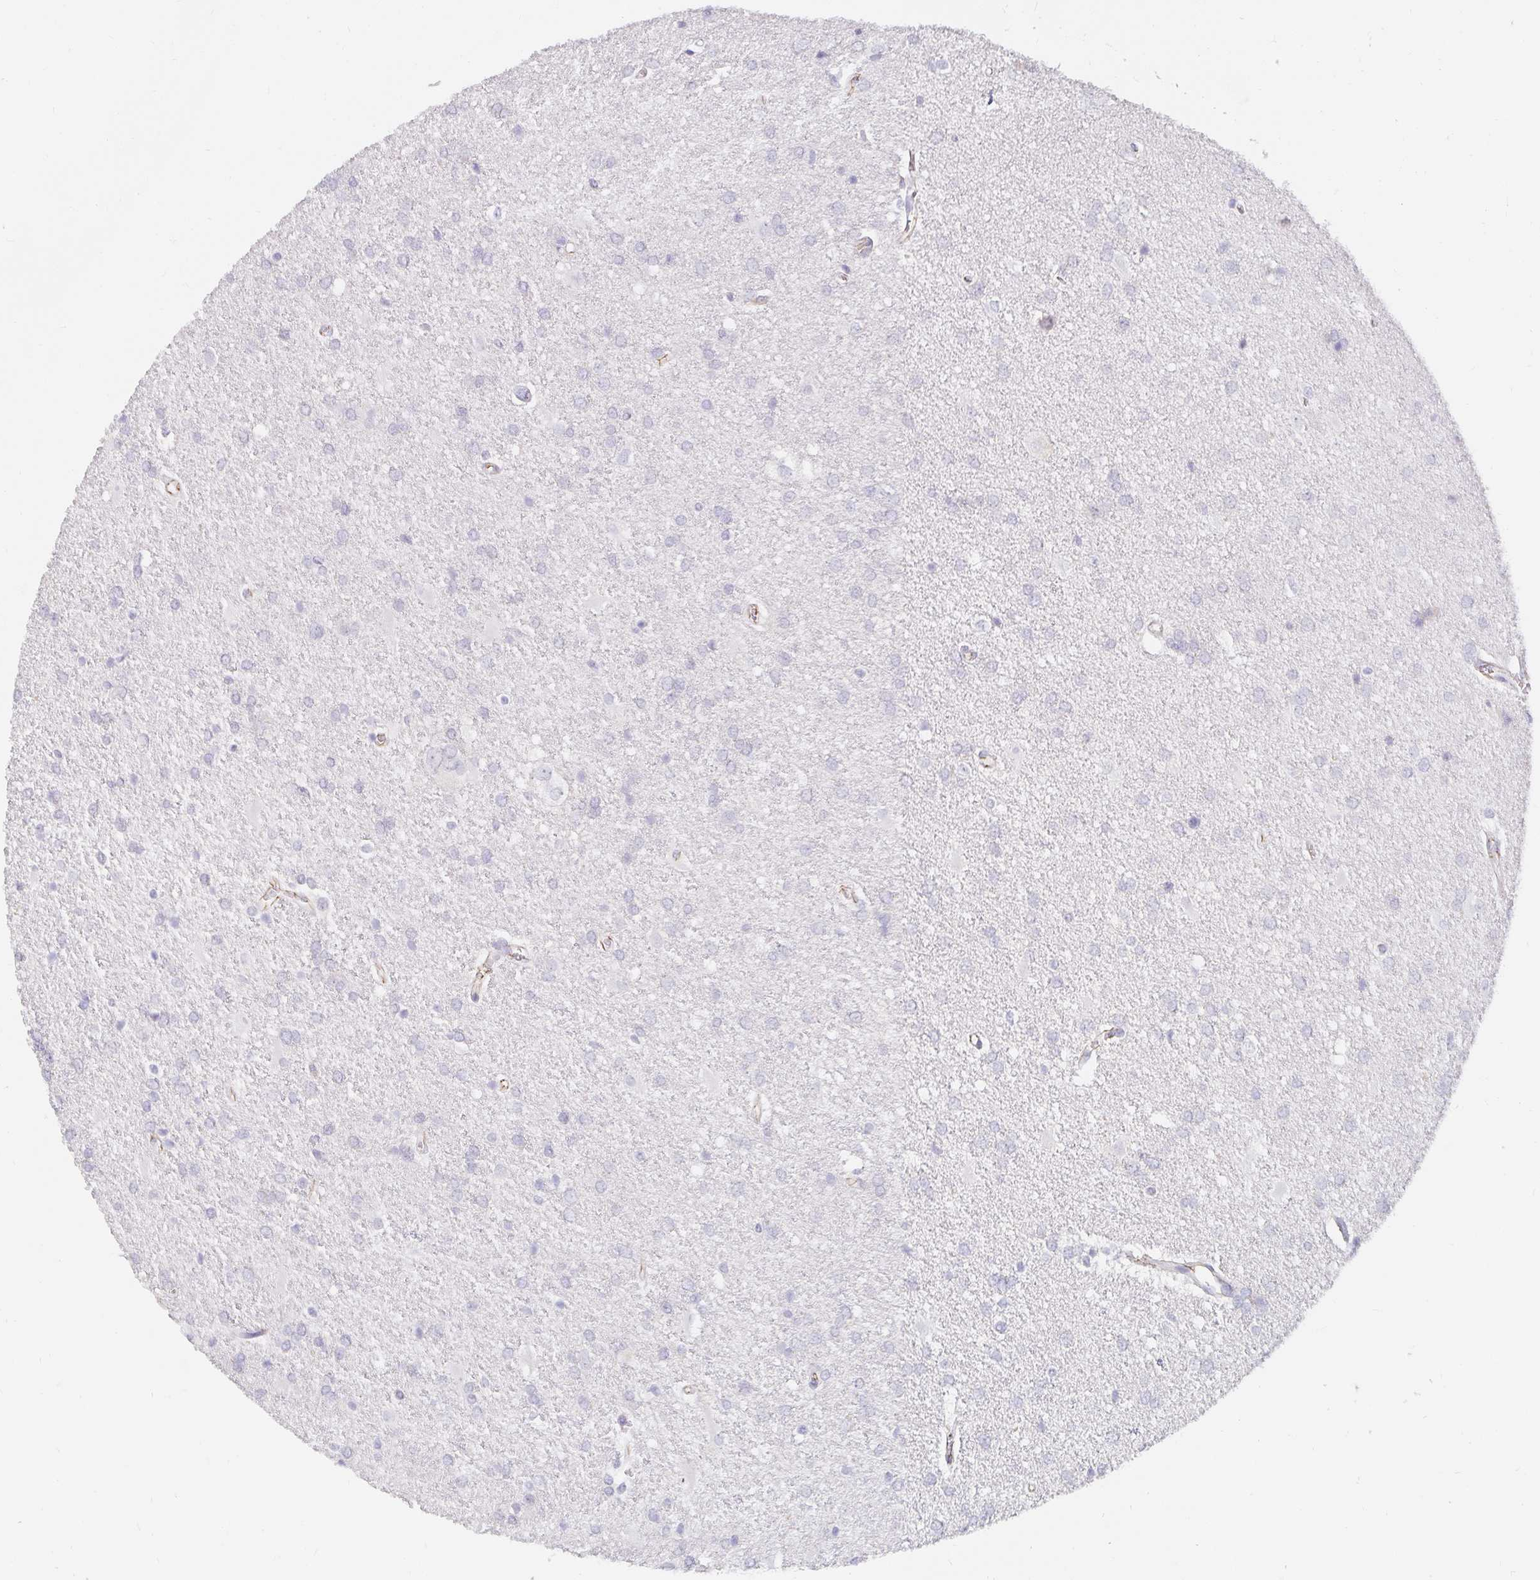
{"staining": {"intensity": "negative", "quantity": "none", "location": "none"}, "tissue": "glioma", "cell_type": "Tumor cells", "image_type": "cancer", "snomed": [{"axis": "morphology", "description": "Glioma, malignant, Low grade"}, {"axis": "topography", "description": "Brain"}], "caption": "Tumor cells show no significant protein positivity in glioma.", "gene": "PDX1", "patient": {"sex": "male", "age": 66}}